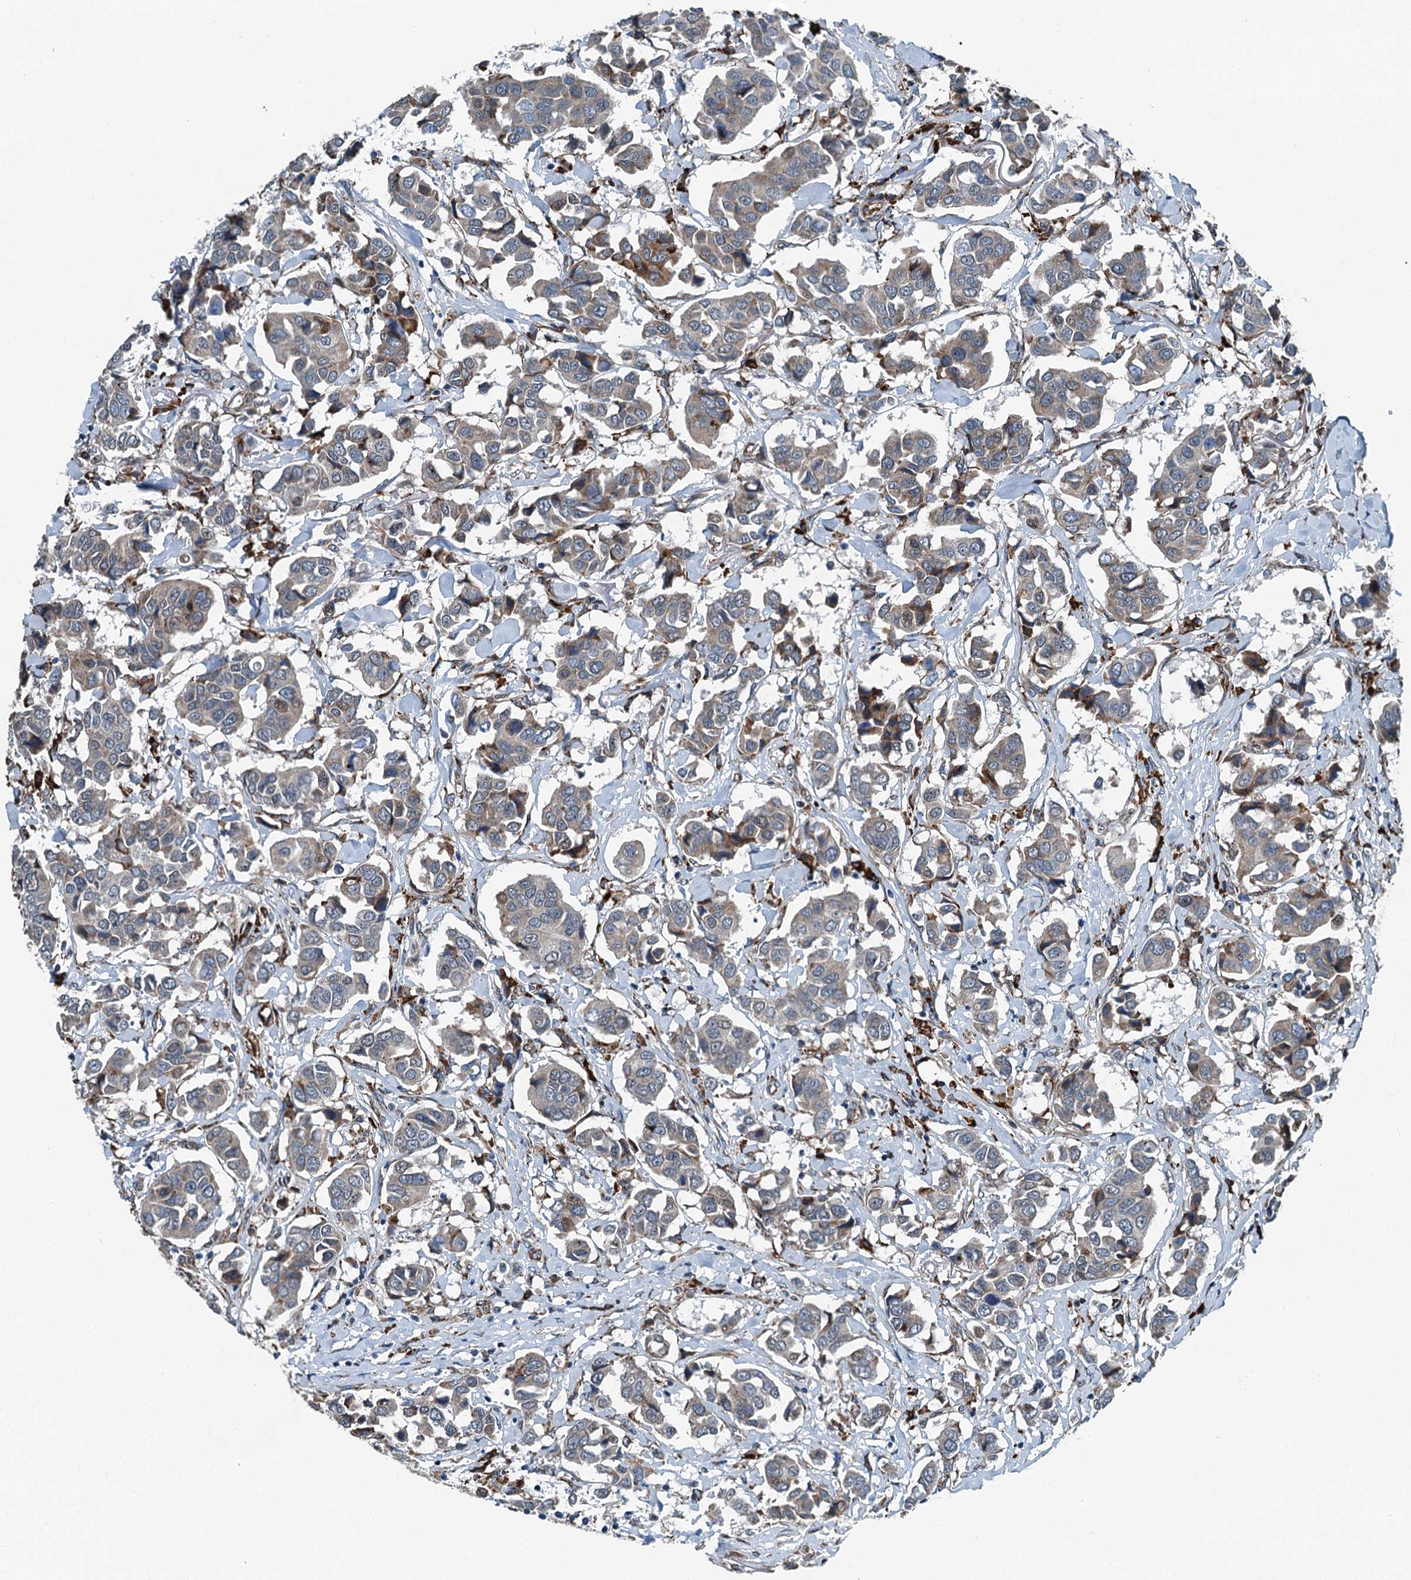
{"staining": {"intensity": "weak", "quantity": "<25%", "location": "cytoplasmic/membranous"}, "tissue": "breast cancer", "cell_type": "Tumor cells", "image_type": "cancer", "snomed": [{"axis": "morphology", "description": "Duct carcinoma"}, {"axis": "topography", "description": "Breast"}], "caption": "This is an IHC photomicrograph of breast invasive ductal carcinoma. There is no expression in tumor cells.", "gene": "TAMALIN", "patient": {"sex": "female", "age": 80}}